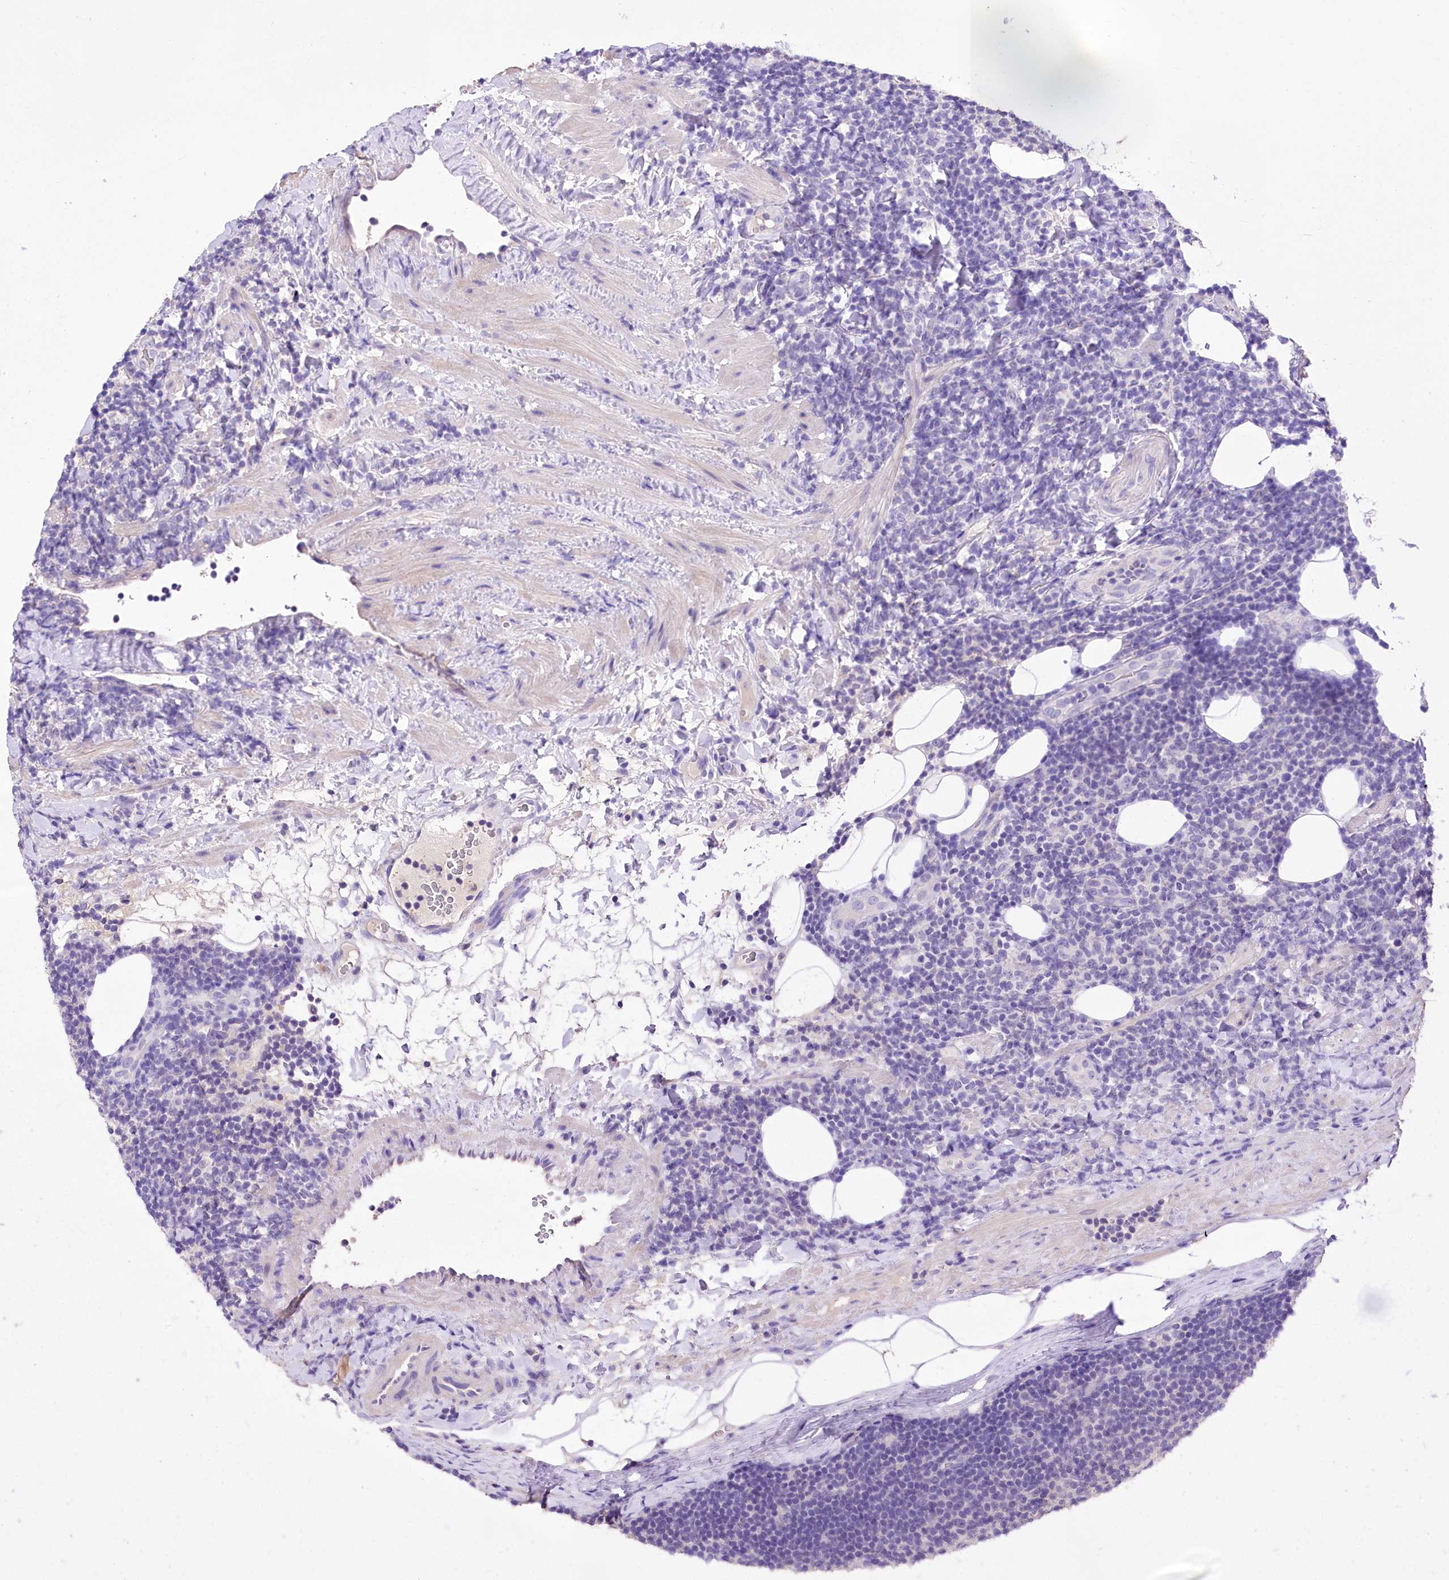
{"staining": {"intensity": "negative", "quantity": "none", "location": "none"}, "tissue": "lymphoma", "cell_type": "Tumor cells", "image_type": "cancer", "snomed": [{"axis": "morphology", "description": "Malignant lymphoma, non-Hodgkin's type, Low grade"}, {"axis": "topography", "description": "Lymph node"}], "caption": "IHC of low-grade malignant lymphoma, non-Hodgkin's type reveals no expression in tumor cells. The staining was performed using DAB (3,3'-diaminobenzidine) to visualize the protein expression in brown, while the nuclei were stained in blue with hematoxylin (Magnification: 20x).", "gene": "PCYOX1L", "patient": {"sex": "male", "age": 66}}